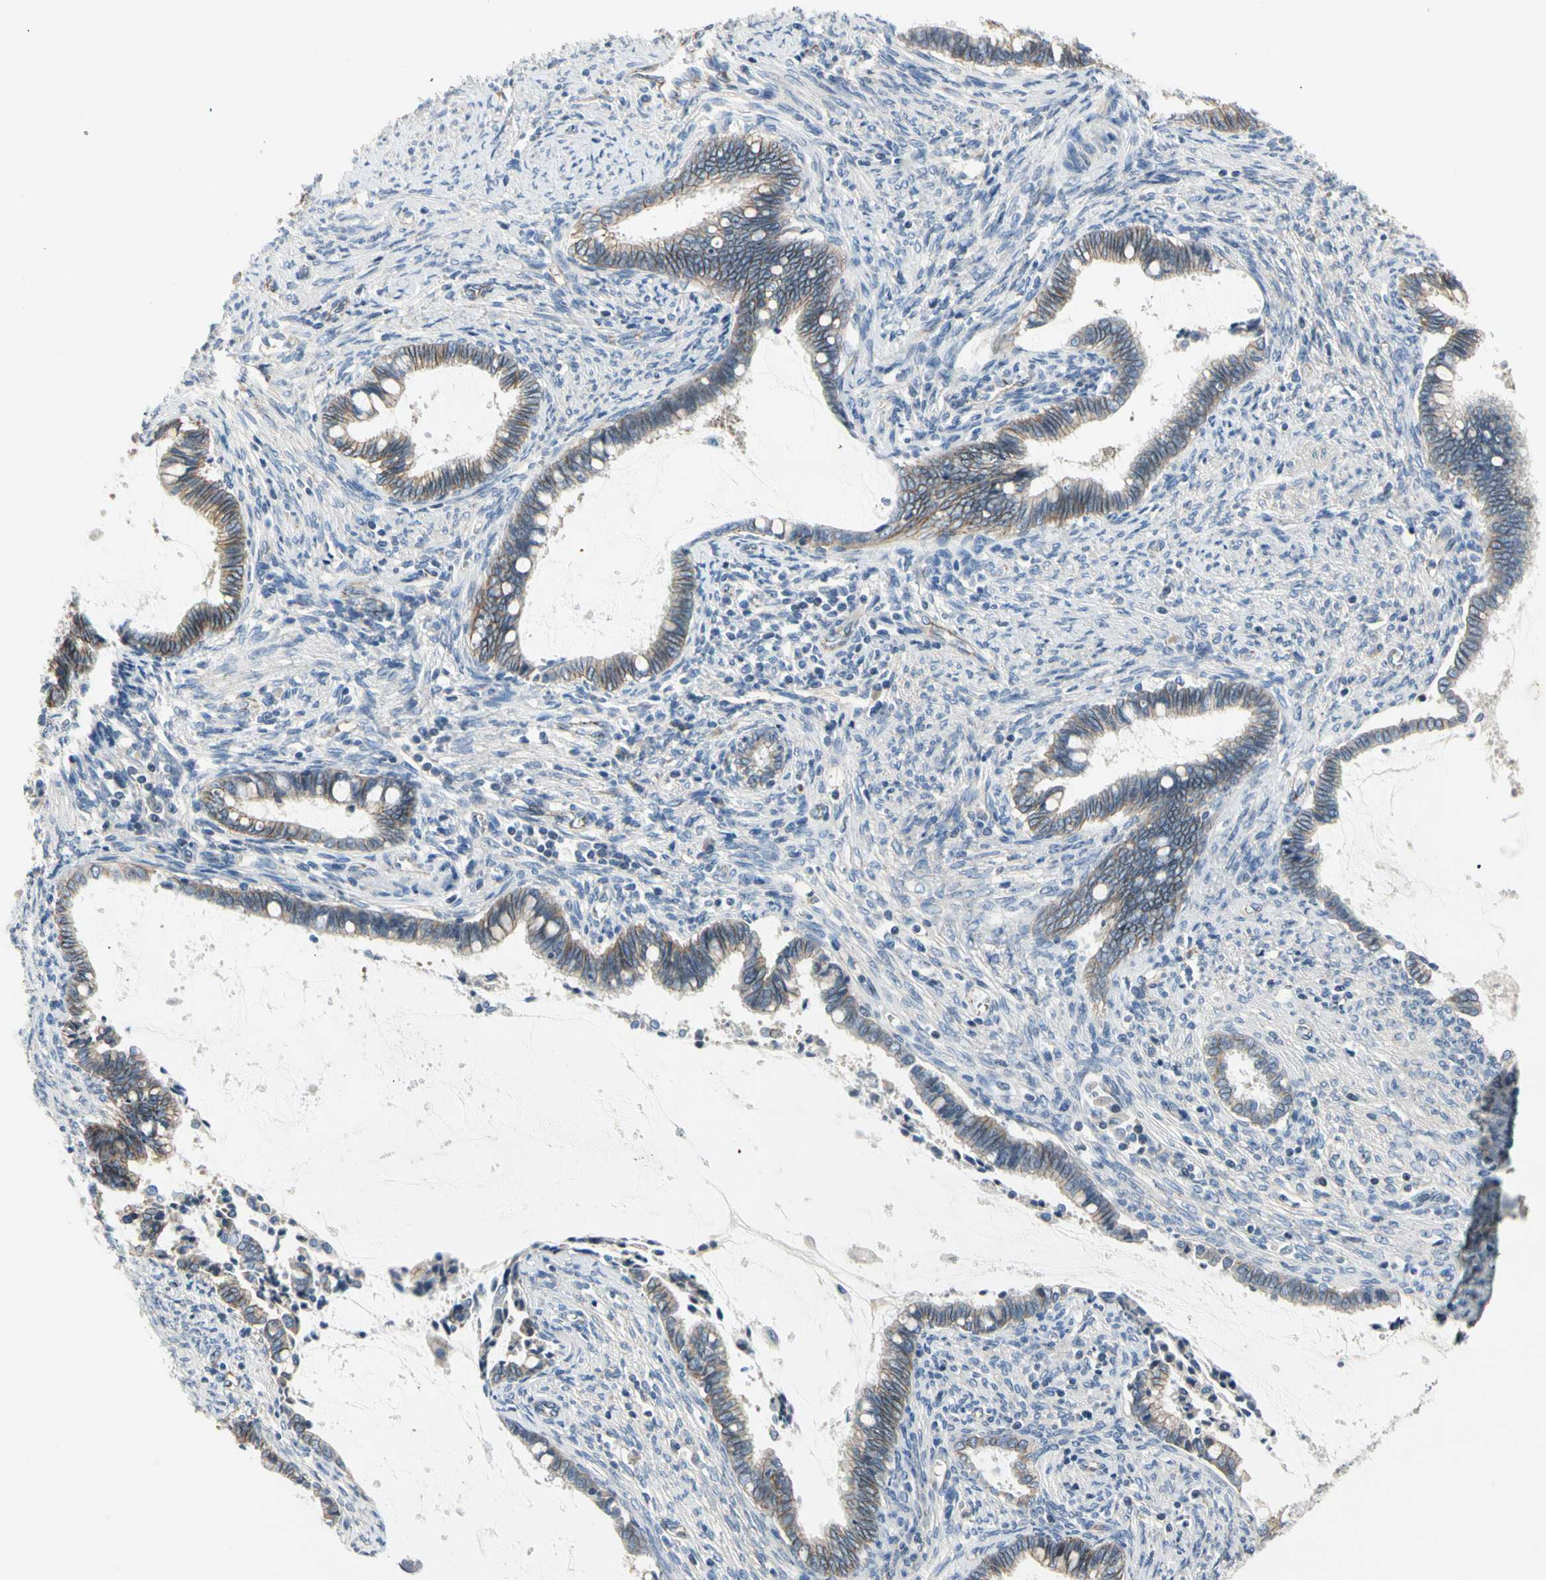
{"staining": {"intensity": "weak", "quantity": ">75%", "location": "cytoplasmic/membranous"}, "tissue": "cervical cancer", "cell_type": "Tumor cells", "image_type": "cancer", "snomed": [{"axis": "morphology", "description": "Adenocarcinoma, NOS"}, {"axis": "topography", "description": "Cervix"}], "caption": "This micrograph shows immunohistochemistry (IHC) staining of human cervical adenocarcinoma, with low weak cytoplasmic/membranous staining in about >75% of tumor cells.", "gene": "LGR6", "patient": {"sex": "female", "age": 44}}